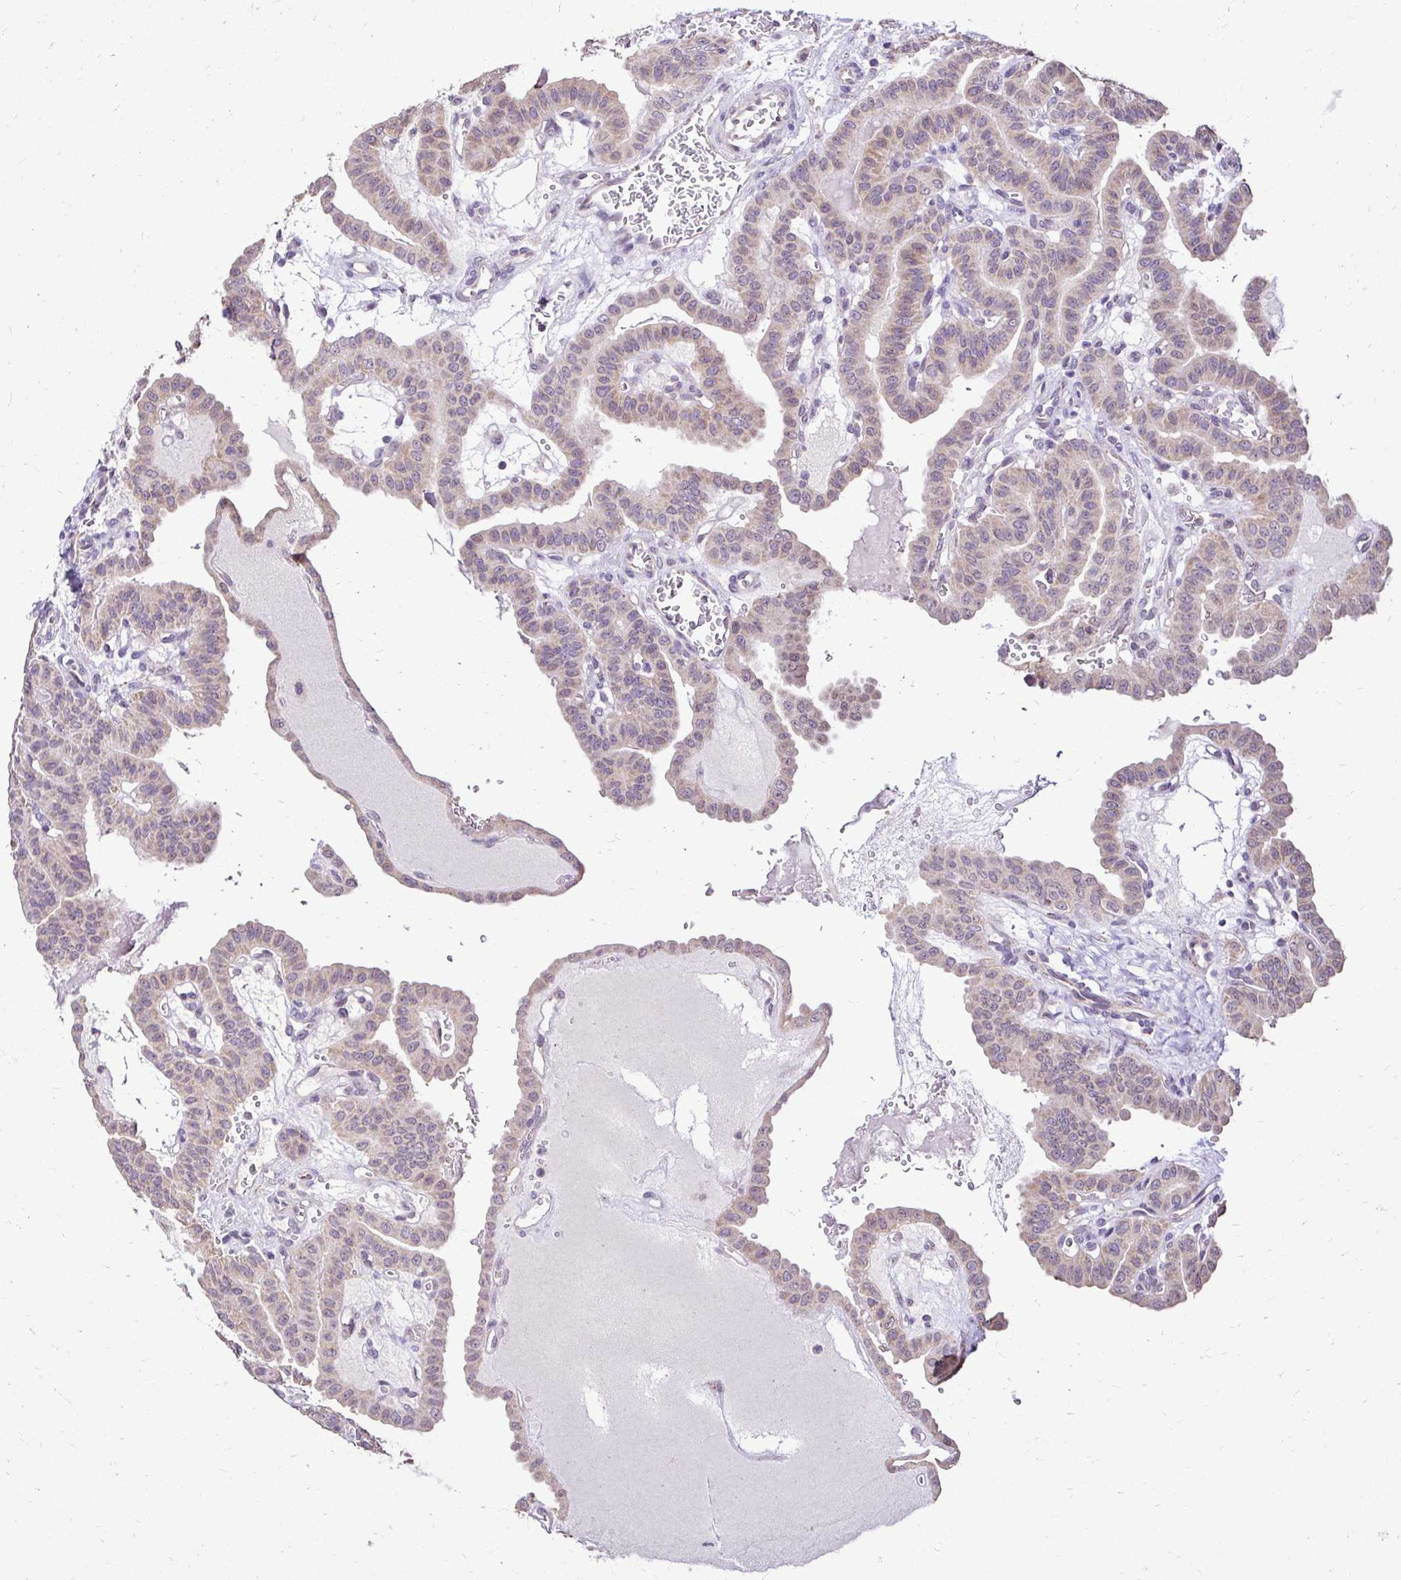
{"staining": {"intensity": "weak", "quantity": ">75%", "location": "cytoplasmic/membranous,nuclear"}, "tissue": "thyroid cancer", "cell_type": "Tumor cells", "image_type": "cancer", "snomed": [{"axis": "morphology", "description": "Papillary adenocarcinoma, NOS"}, {"axis": "topography", "description": "Thyroid gland"}], "caption": "Immunohistochemistry (IHC) photomicrograph of neoplastic tissue: human papillary adenocarcinoma (thyroid) stained using immunohistochemistry shows low levels of weak protein expression localized specifically in the cytoplasmic/membranous and nuclear of tumor cells, appearing as a cytoplasmic/membranous and nuclear brown color.", "gene": "KIAA1210", "patient": {"sex": "male", "age": 87}}